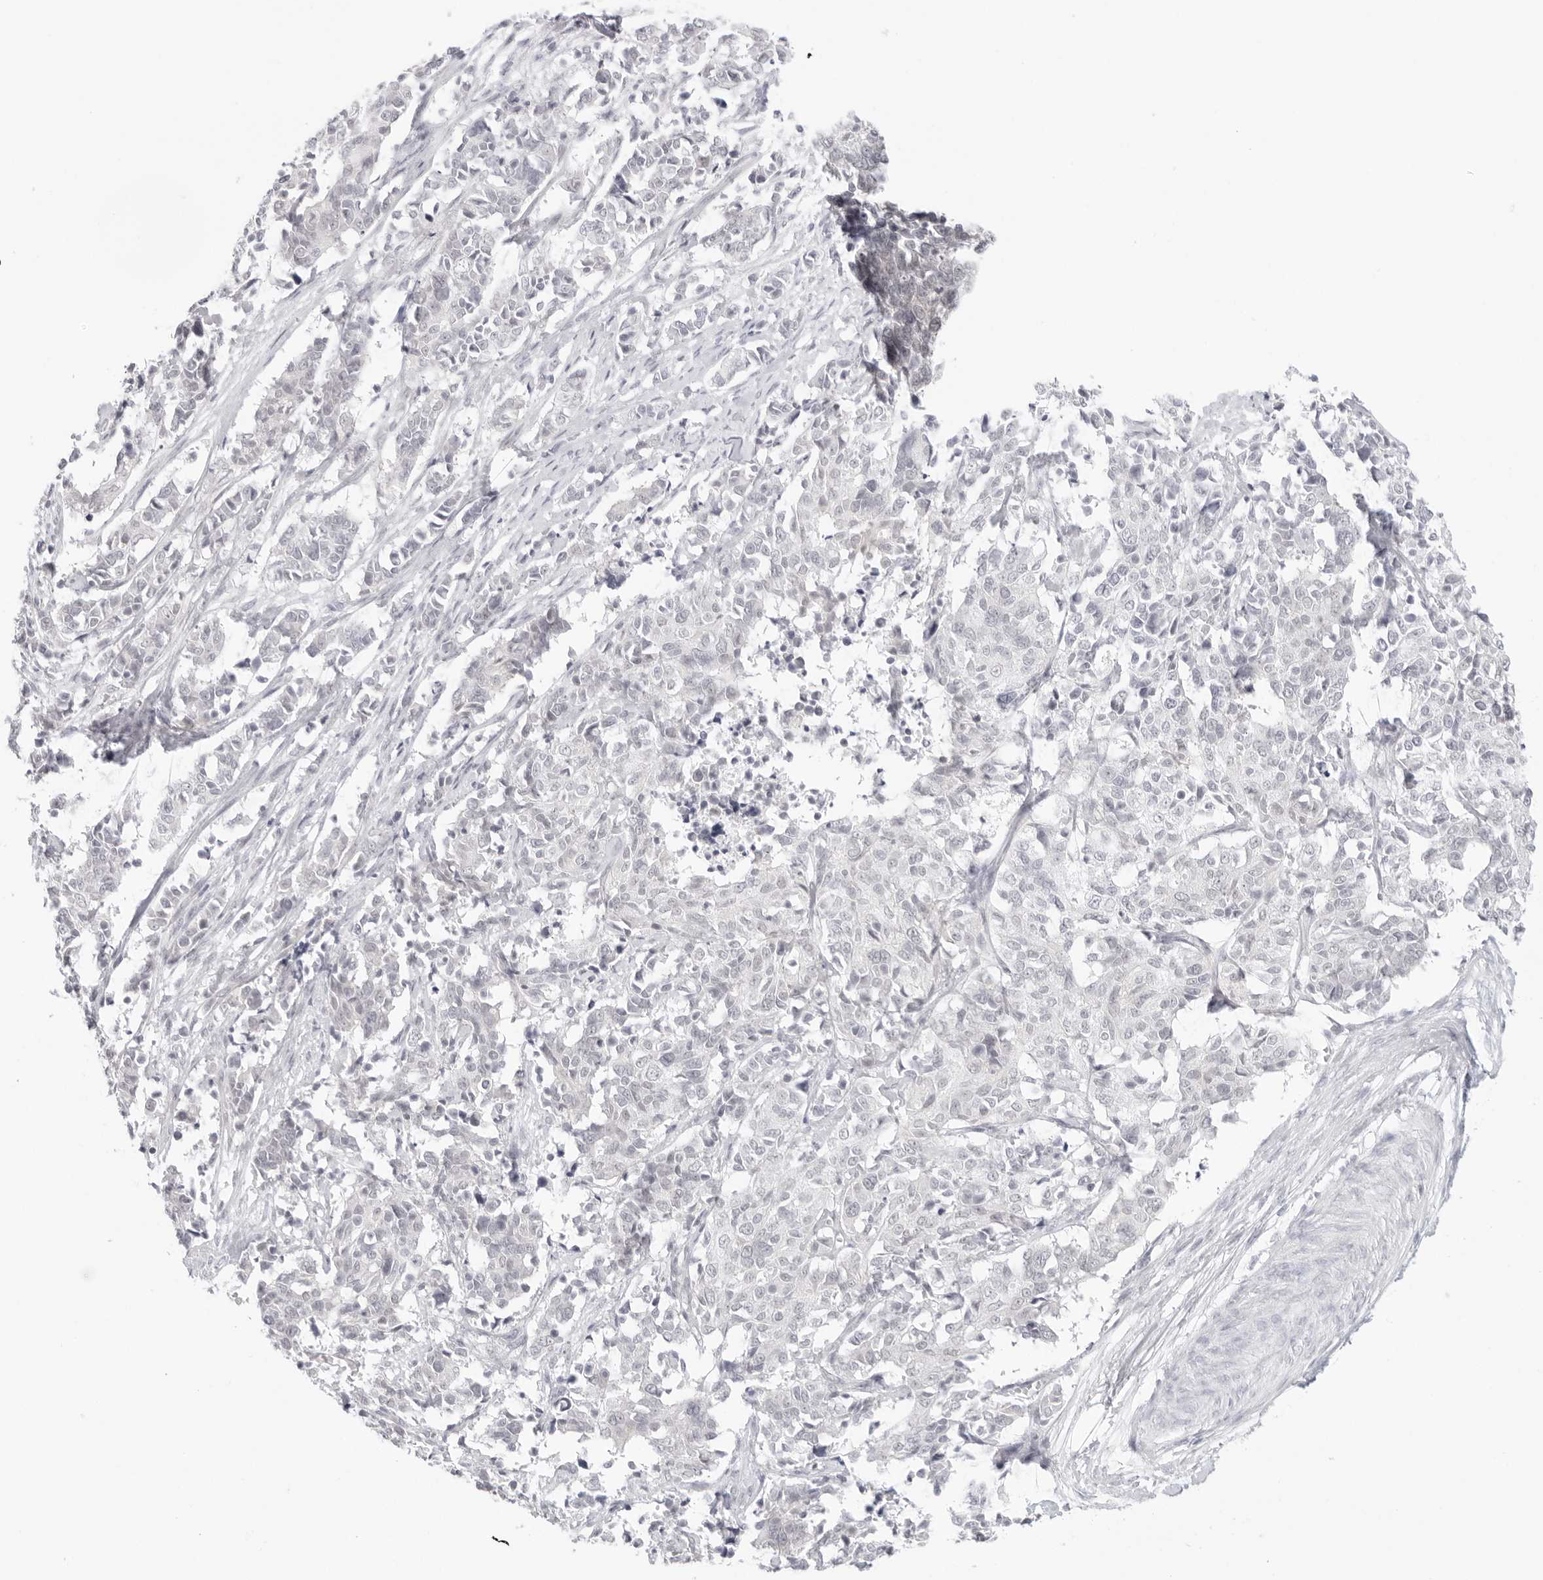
{"staining": {"intensity": "negative", "quantity": "none", "location": "none"}, "tissue": "cervical cancer", "cell_type": "Tumor cells", "image_type": "cancer", "snomed": [{"axis": "morphology", "description": "Normal tissue, NOS"}, {"axis": "morphology", "description": "Squamous cell carcinoma, NOS"}, {"axis": "topography", "description": "Cervix"}], "caption": "This is an immunohistochemistry photomicrograph of cervical cancer (squamous cell carcinoma). There is no positivity in tumor cells.", "gene": "MED18", "patient": {"sex": "female", "age": 35}}